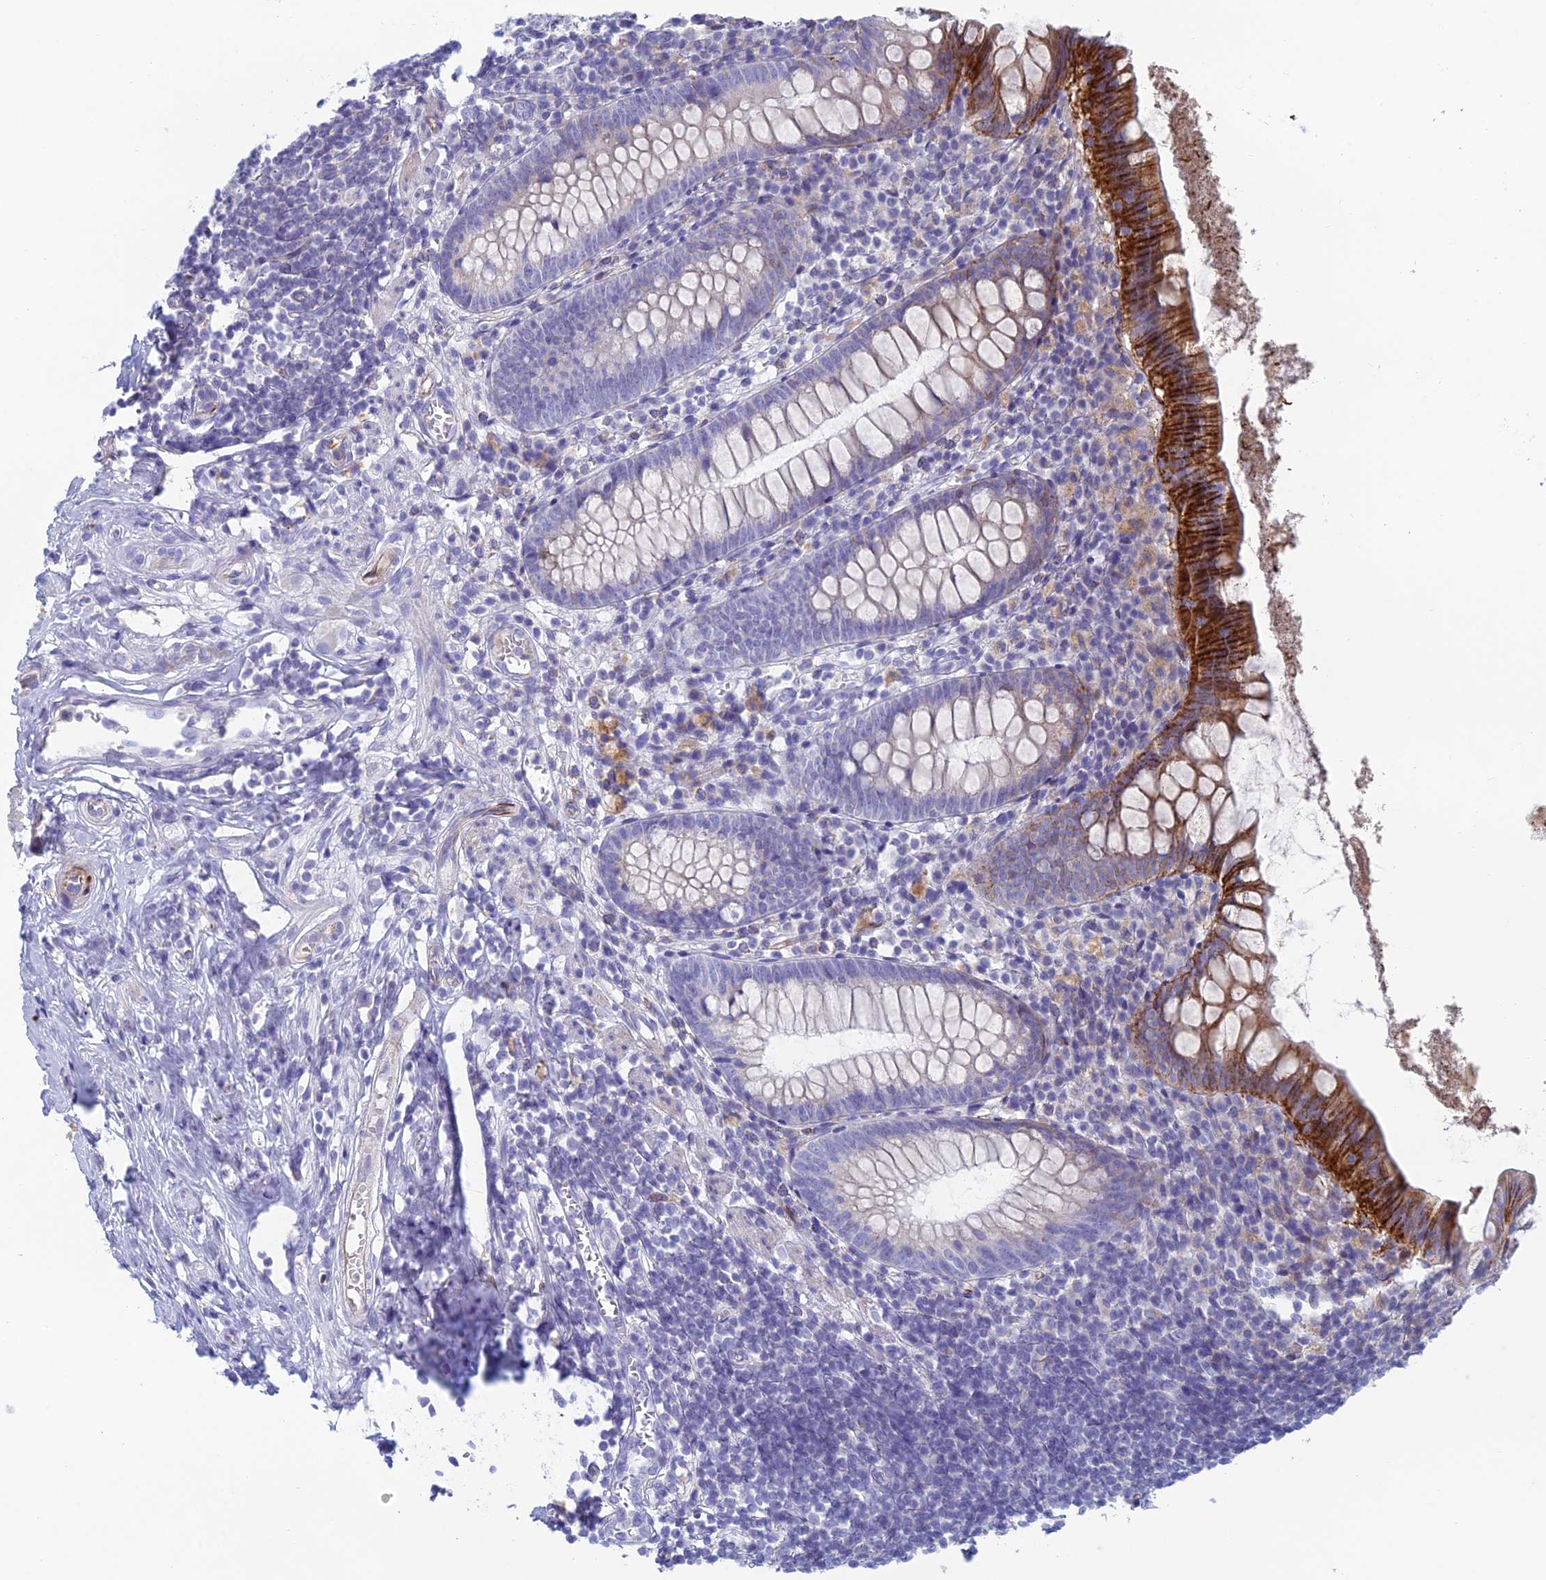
{"staining": {"intensity": "strong", "quantity": "<25%", "location": "cytoplasmic/membranous"}, "tissue": "appendix", "cell_type": "Glandular cells", "image_type": "normal", "snomed": [{"axis": "morphology", "description": "Normal tissue, NOS"}, {"axis": "topography", "description": "Appendix"}], "caption": "A medium amount of strong cytoplasmic/membranous positivity is present in about <25% of glandular cells in unremarkable appendix.", "gene": "FERD3L", "patient": {"sex": "female", "age": 51}}